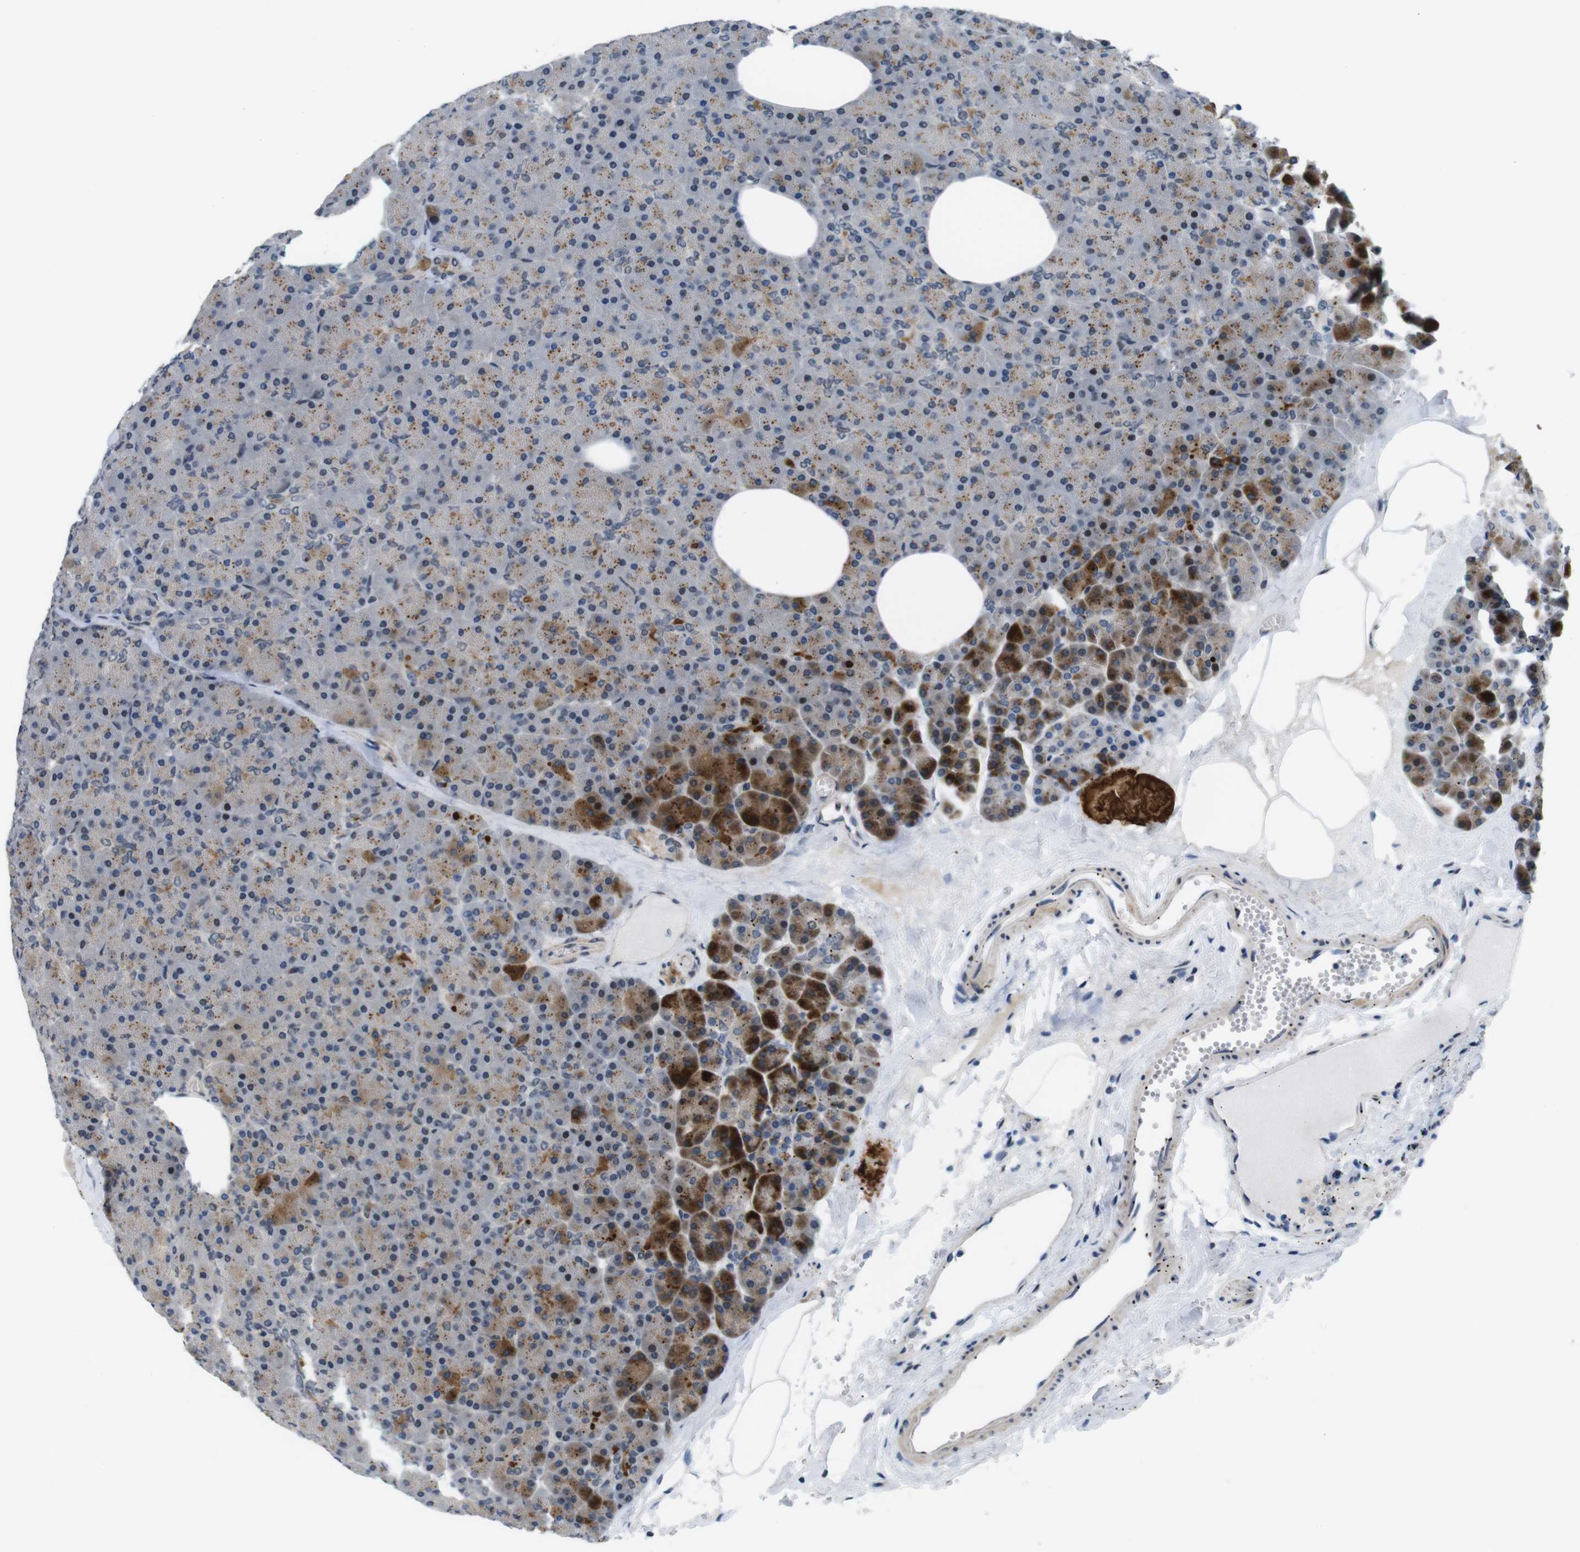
{"staining": {"intensity": "moderate", "quantity": "25%-75%", "location": "cytoplasmic/membranous"}, "tissue": "pancreas", "cell_type": "Exocrine glandular cells", "image_type": "normal", "snomed": [{"axis": "morphology", "description": "Normal tissue, NOS"}, {"axis": "topography", "description": "Pancreas"}], "caption": "A photomicrograph of pancreas stained for a protein reveals moderate cytoplasmic/membranous brown staining in exocrine glandular cells.", "gene": "SMCO2", "patient": {"sex": "female", "age": 35}}